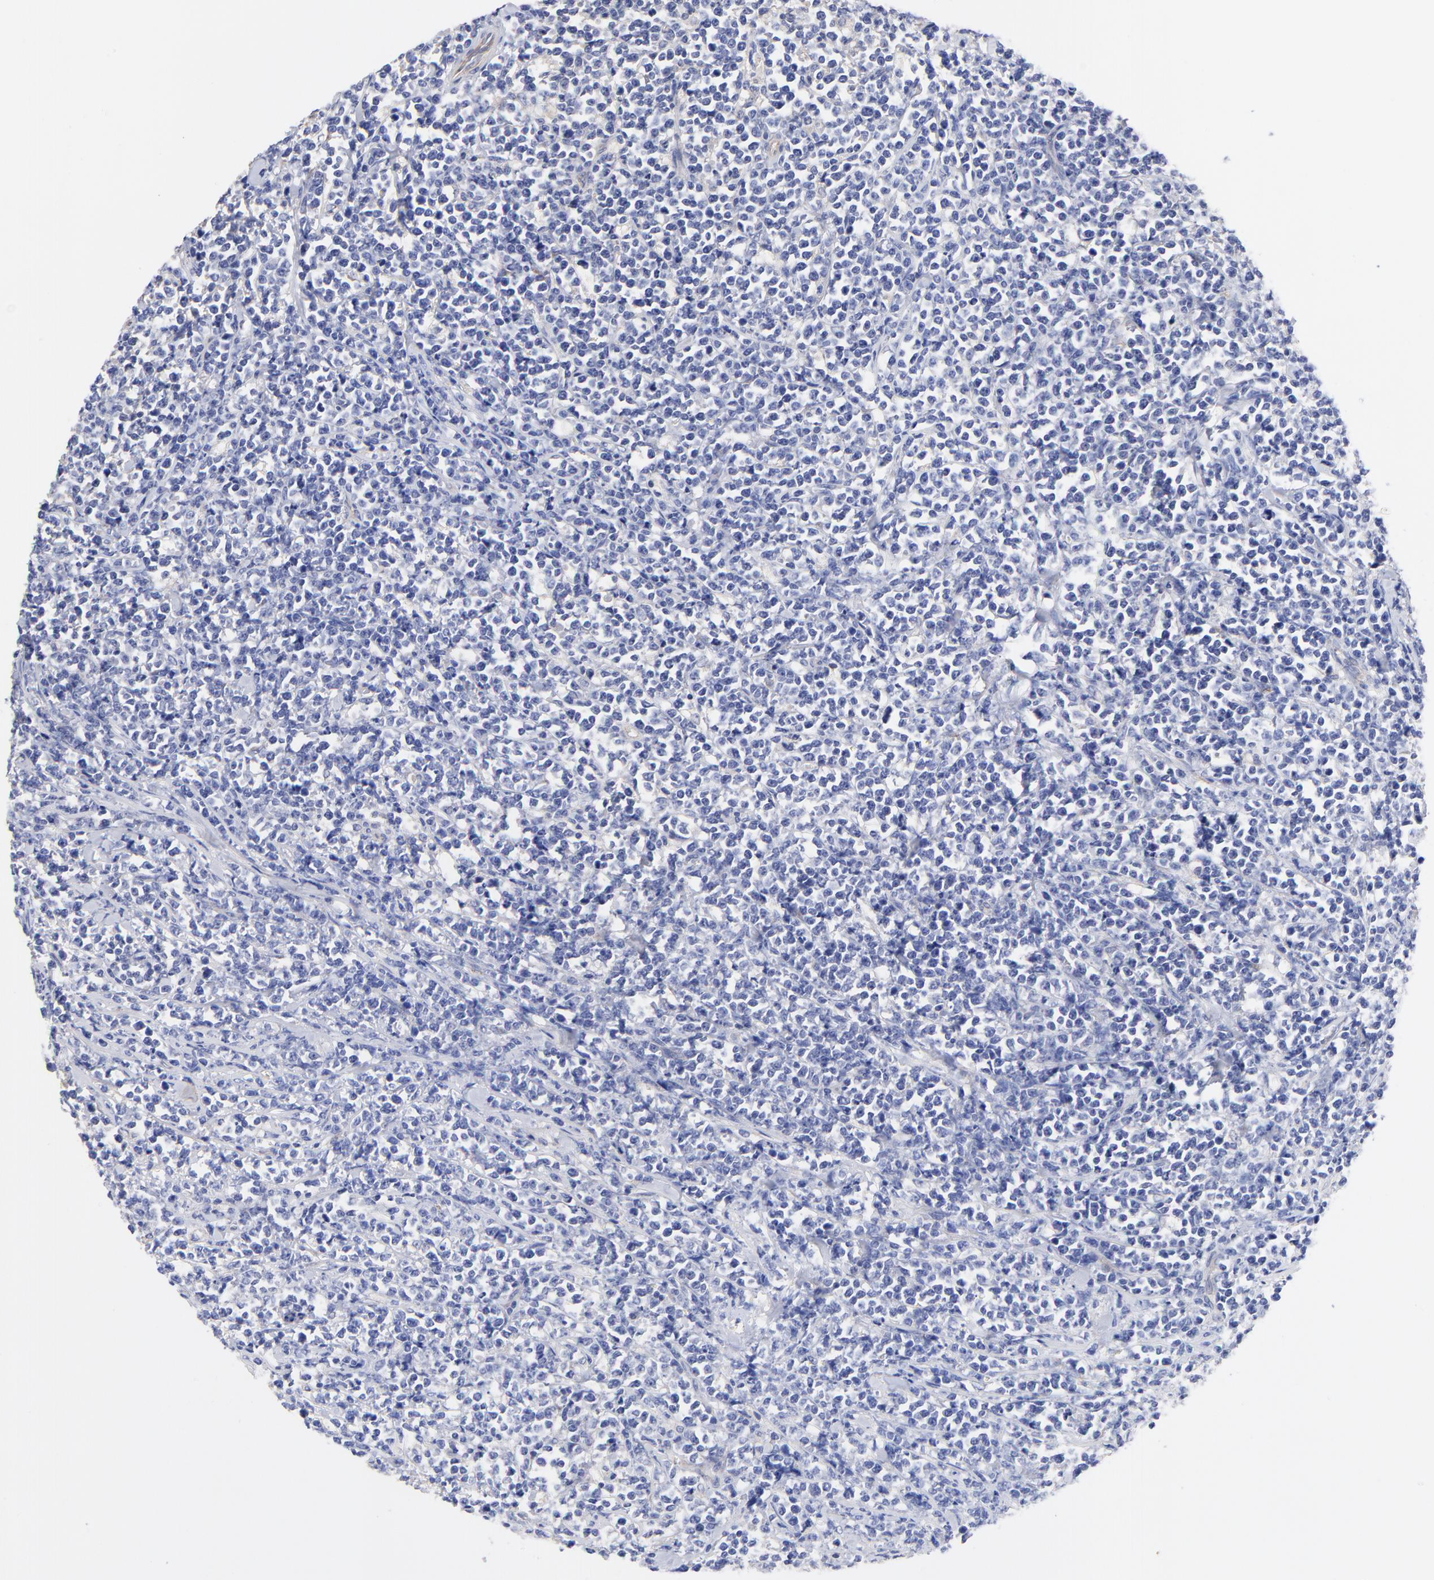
{"staining": {"intensity": "negative", "quantity": "none", "location": "none"}, "tissue": "lymphoma", "cell_type": "Tumor cells", "image_type": "cancer", "snomed": [{"axis": "morphology", "description": "Malignant lymphoma, non-Hodgkin's type, High grade"}, {"axis": "topography", "description": "Small intestine"}, {"axis": "topography", "description": "Colon"}], "caption": "IHC histopathology image of neoplastic tissue: malignant lymphoma, non-Hodgkin's type (high-grade) stained with DAB shows no significant protein positivity in tumor cells.", "gene": "HS3ST1", "patient": {"sex": "male", "age": 8}}